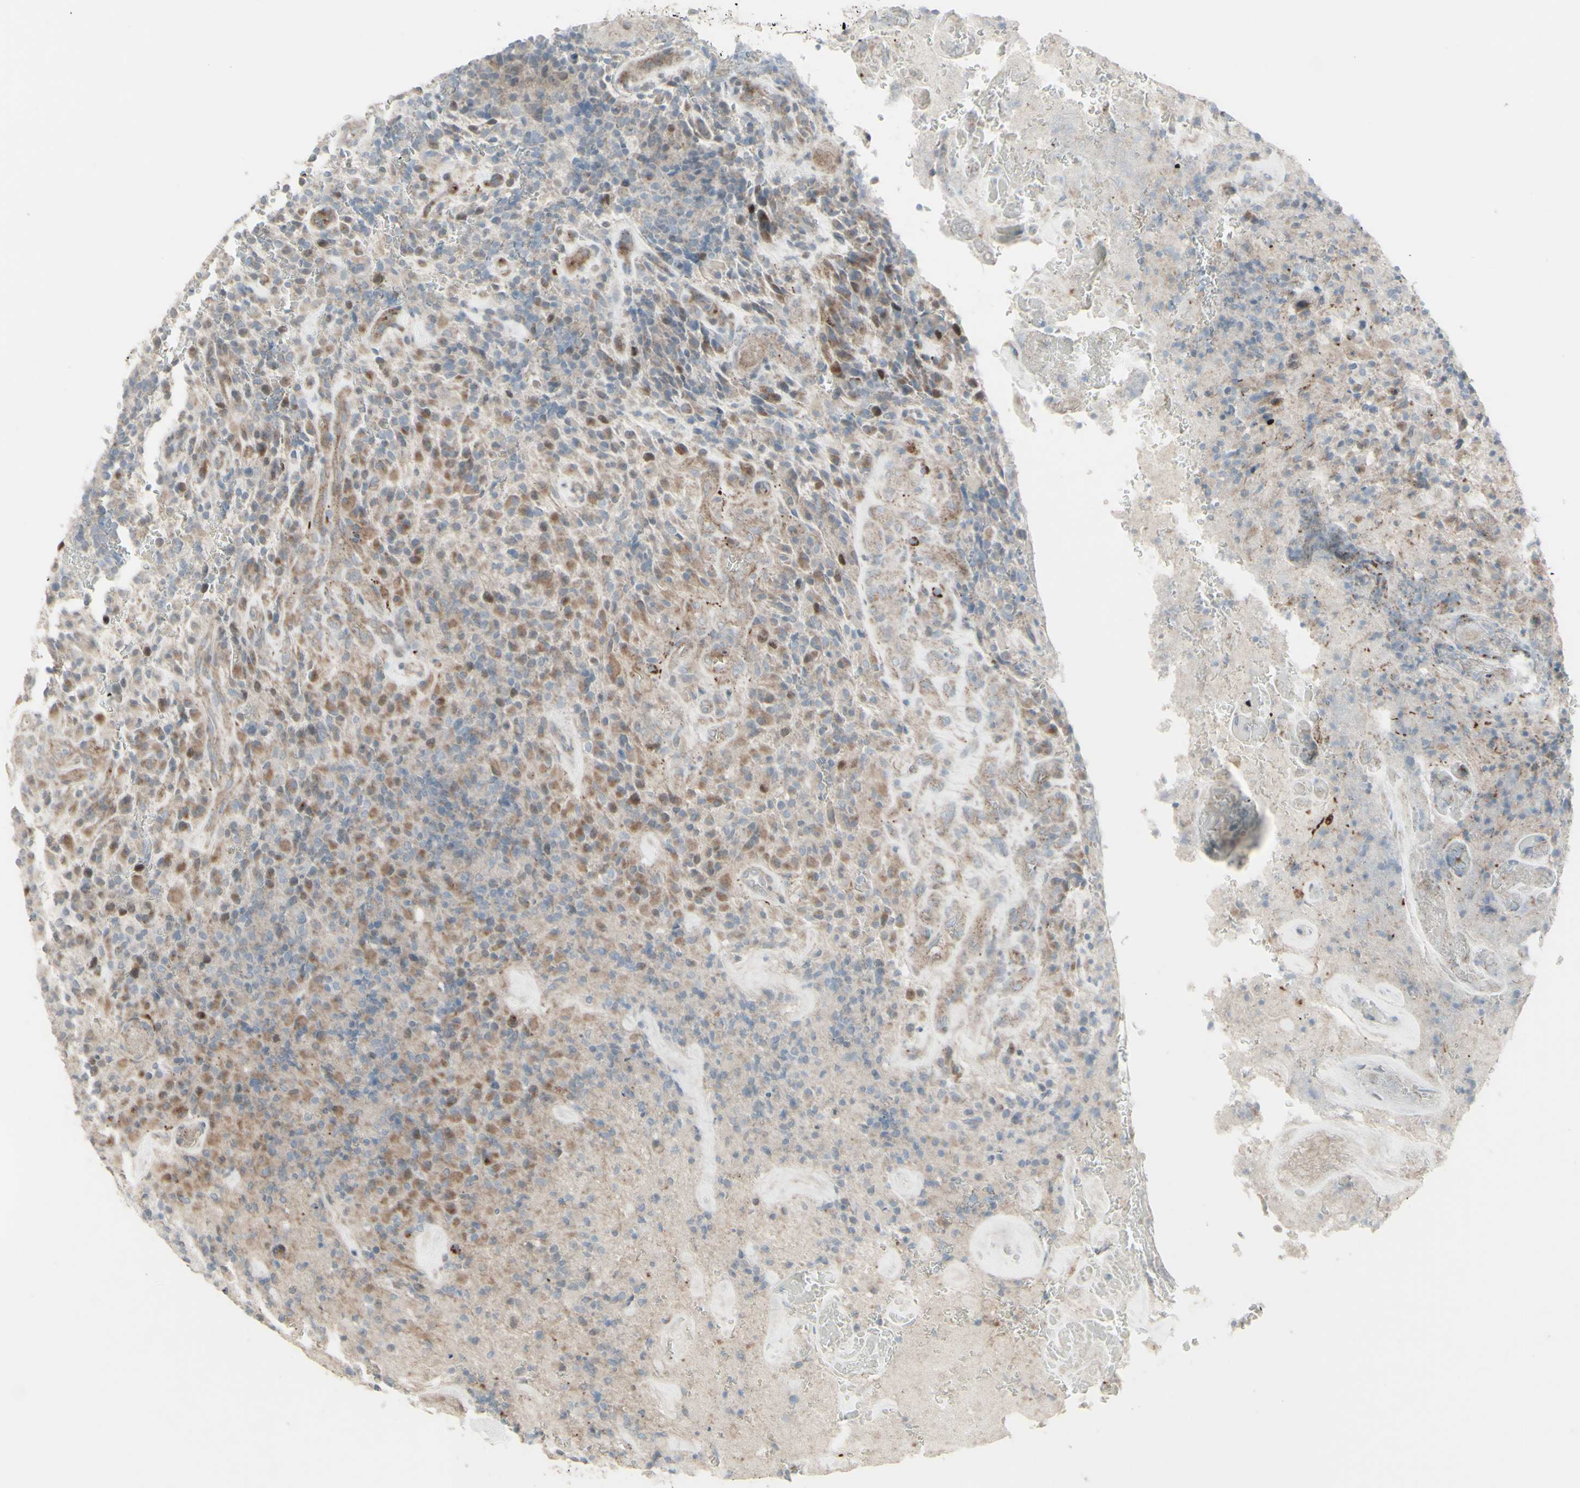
{"staining": {"intensity": "moderate", "quantity": "25%-75%", "location": "nuclear"}, "tissue": "glioma", "cell_type": "Tumor cells", "image_type": "cancer", "snomed": [{"axis": "morphology", "description": "Glioma, malignant, High grade"}, {"axis": "topography", "description": "Brain"}], "caption": "About 25%-75% of tumor cells in human malignant glioma (high-grade) demonstrate moderate nuclear protein expression as visualized by brown immunohistochemical staining.", "gene": "GMNN", "patient": {"sex": "male", "age": 71}}